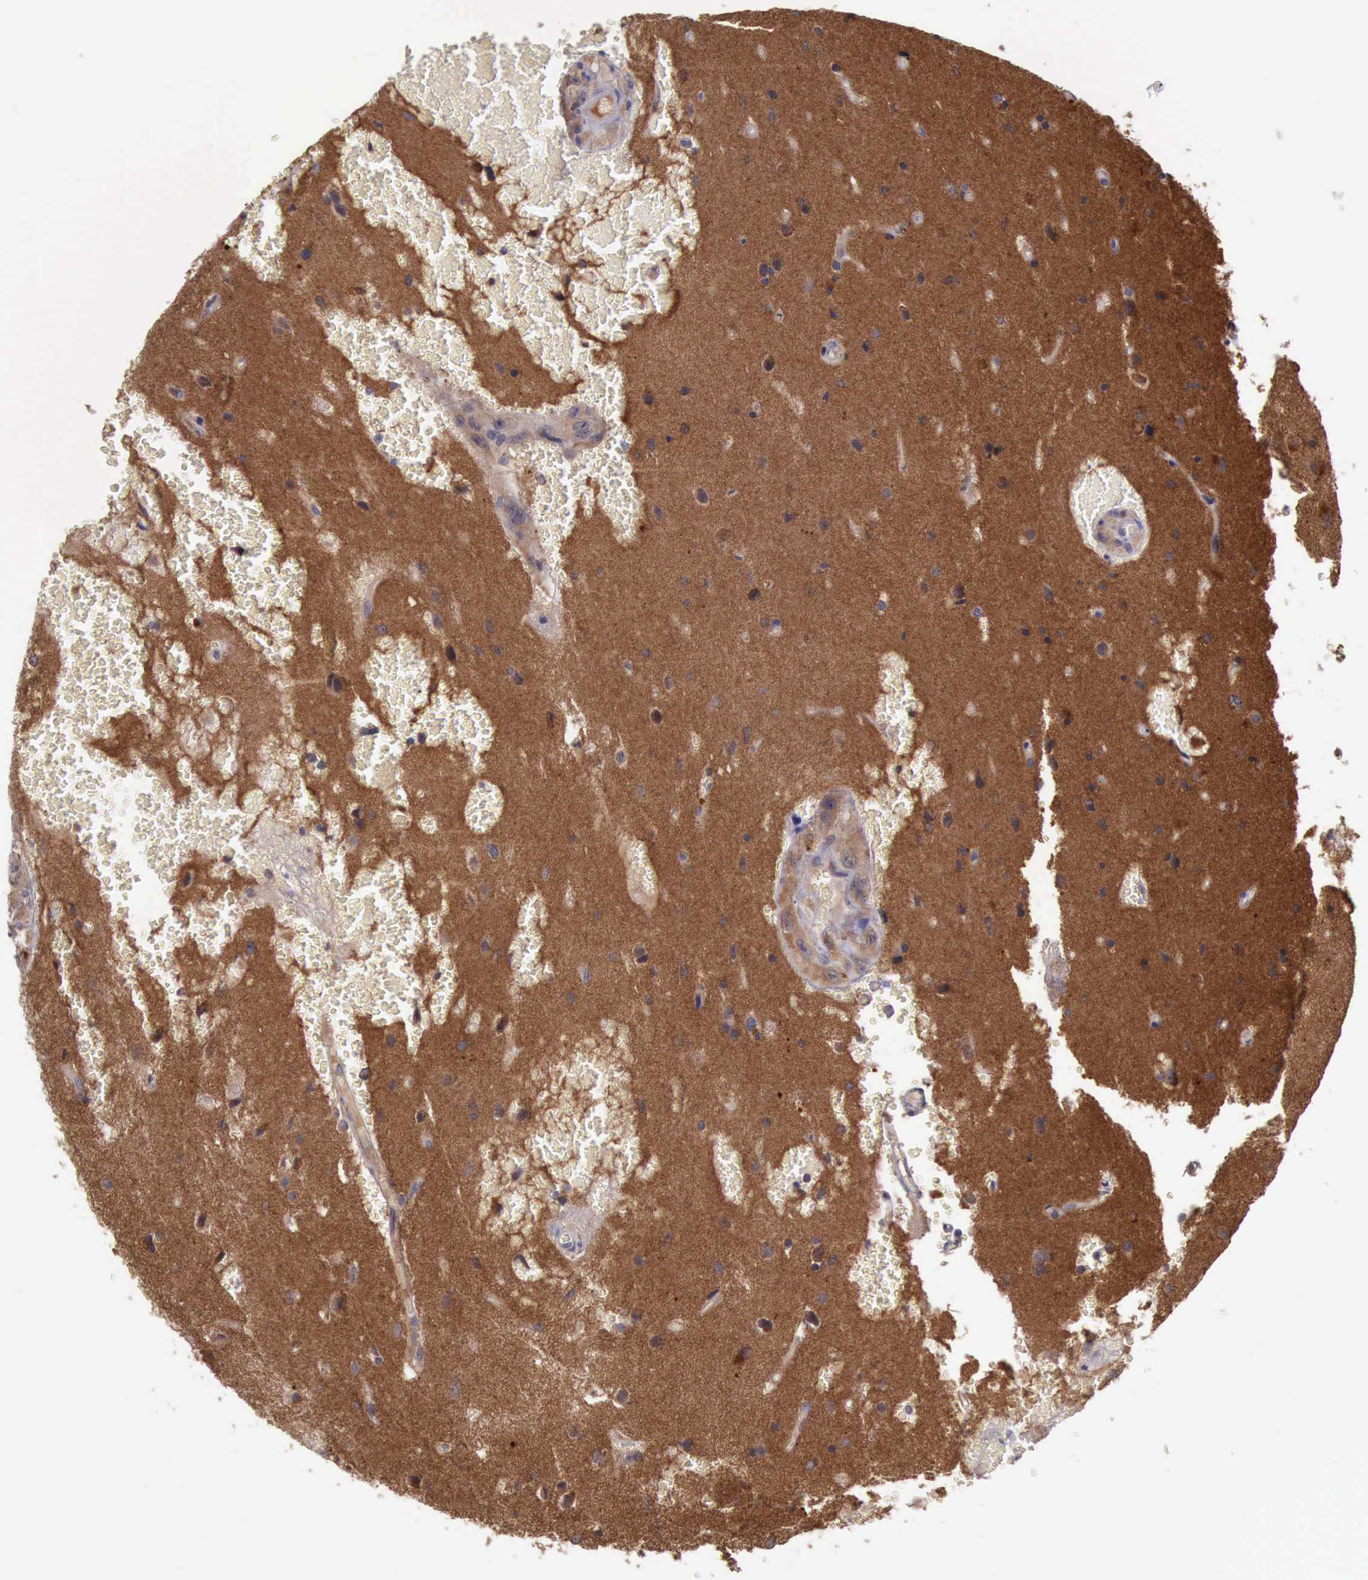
{"staining": {"intensity": "negative", "quantity": "none", "location": "none"}, "tissue": "glioma", "cell_type": "Tumor cells", "image_type": "cancer", "snomed": [{"axis": "morphology", "description": "Glioma, malignant, High grade"}, {"axis": "topography", "description": "Brain"}], "caption": "Immunohistochemistry photomicrograph of glioma stained for a protein (brown), which shows no positivity in tumor cells.", "gene": "RAB39B", "patient": {"sex": "male", "age": 48}}